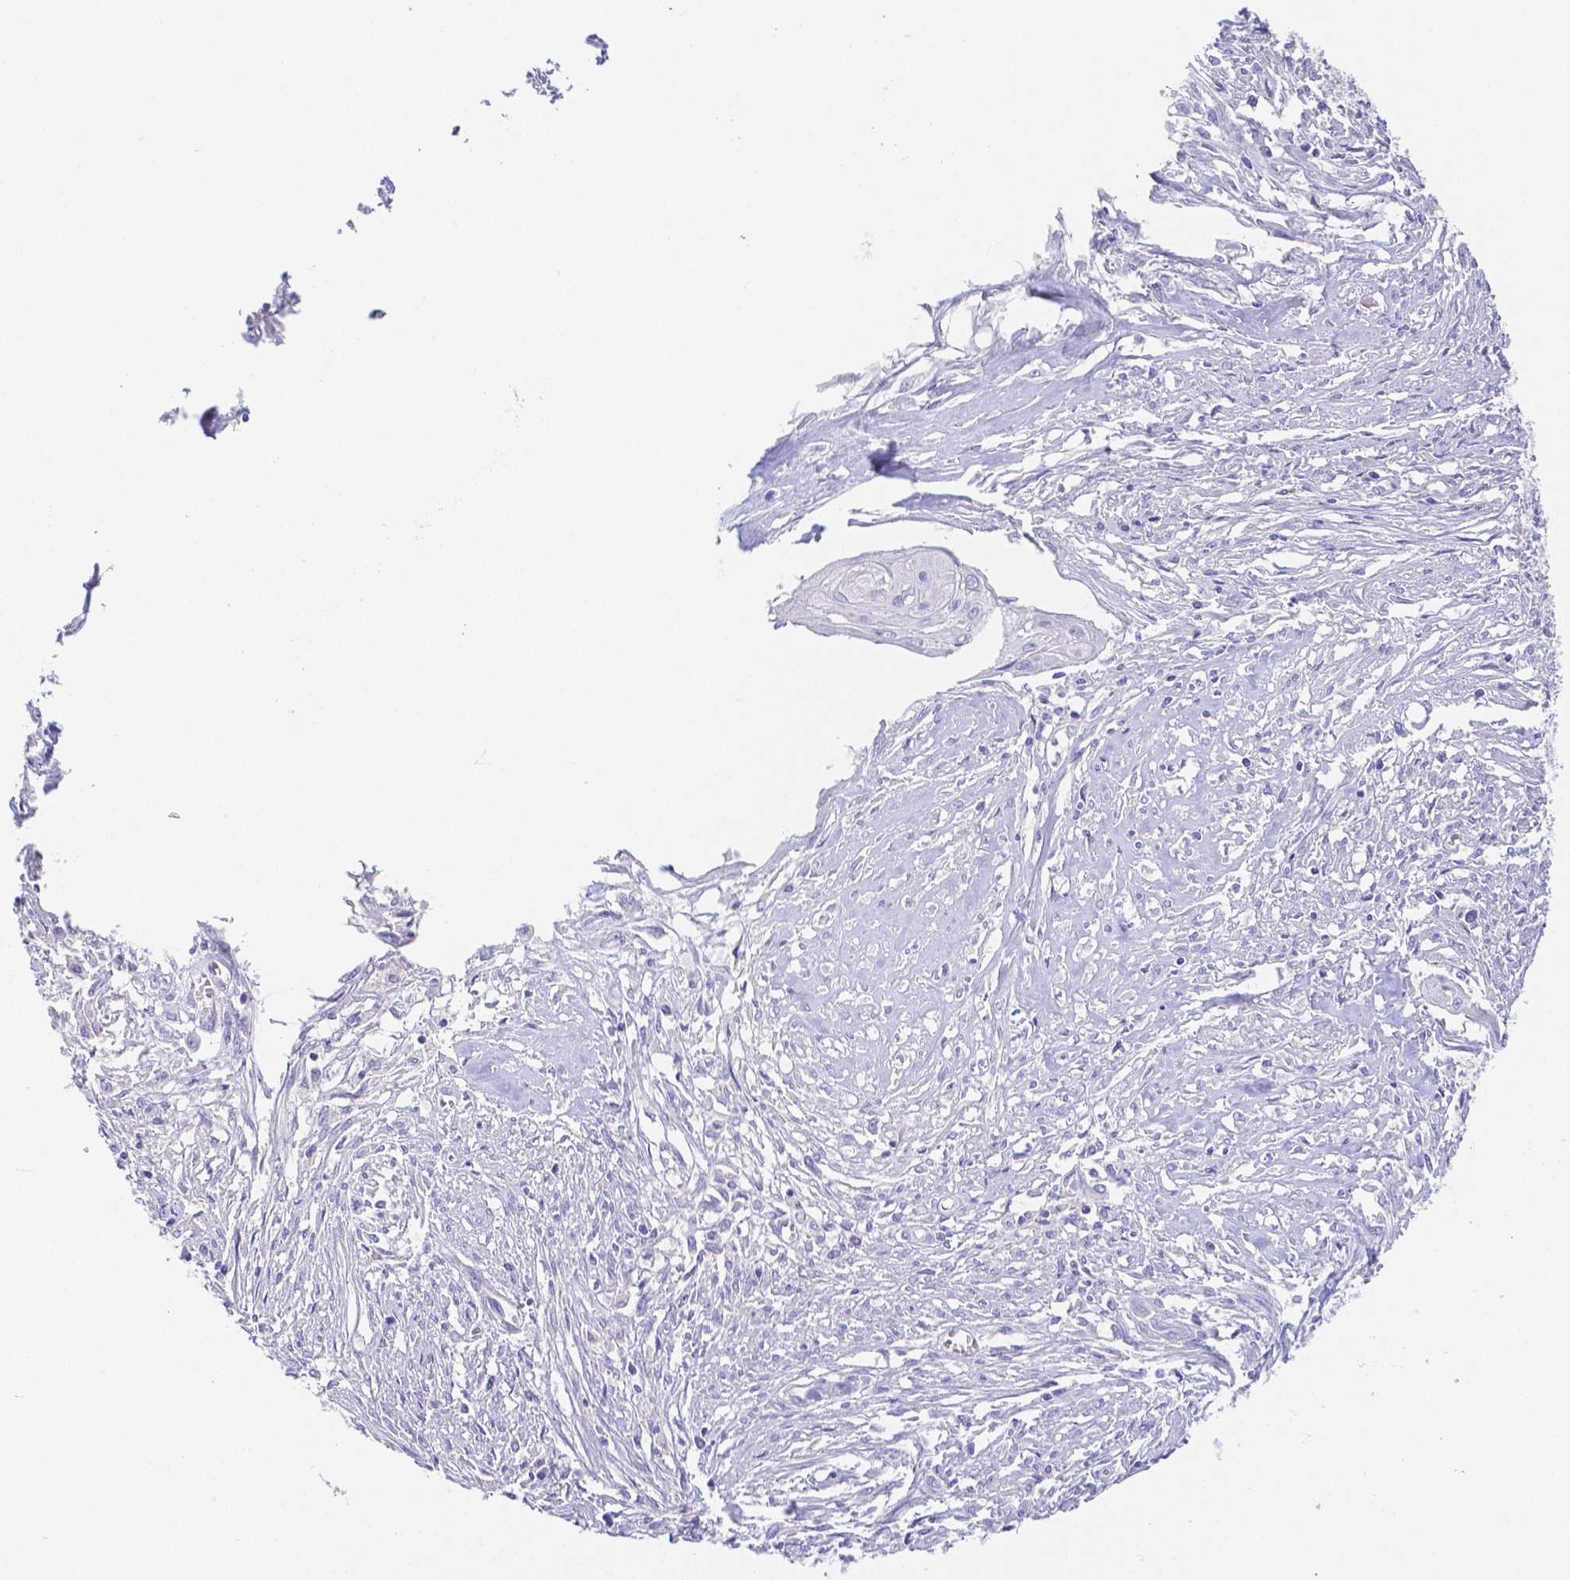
{"staining": {"intensity": "negative", "quantity": "none", "location": "none"}, "tissue": "cervical cancer", "cell_type": "Tumor cells", "image_type": "cancer", "snomed": [{"axis": "morphology", "description": "Squamous cell carcinoma, NOS"}, {"axis": "topography", "description": "Cervix"}], "caption": "Immunohistochemical staining of human cervical cancer (squamous cell carcinoma) exhibits no significant positivity in tumor cells. (Brightfield microscopy of DAB immunohistochemistry at high magnification).", "gene": "ZG16B", "patient": {"sex": "female", "age": 49}}